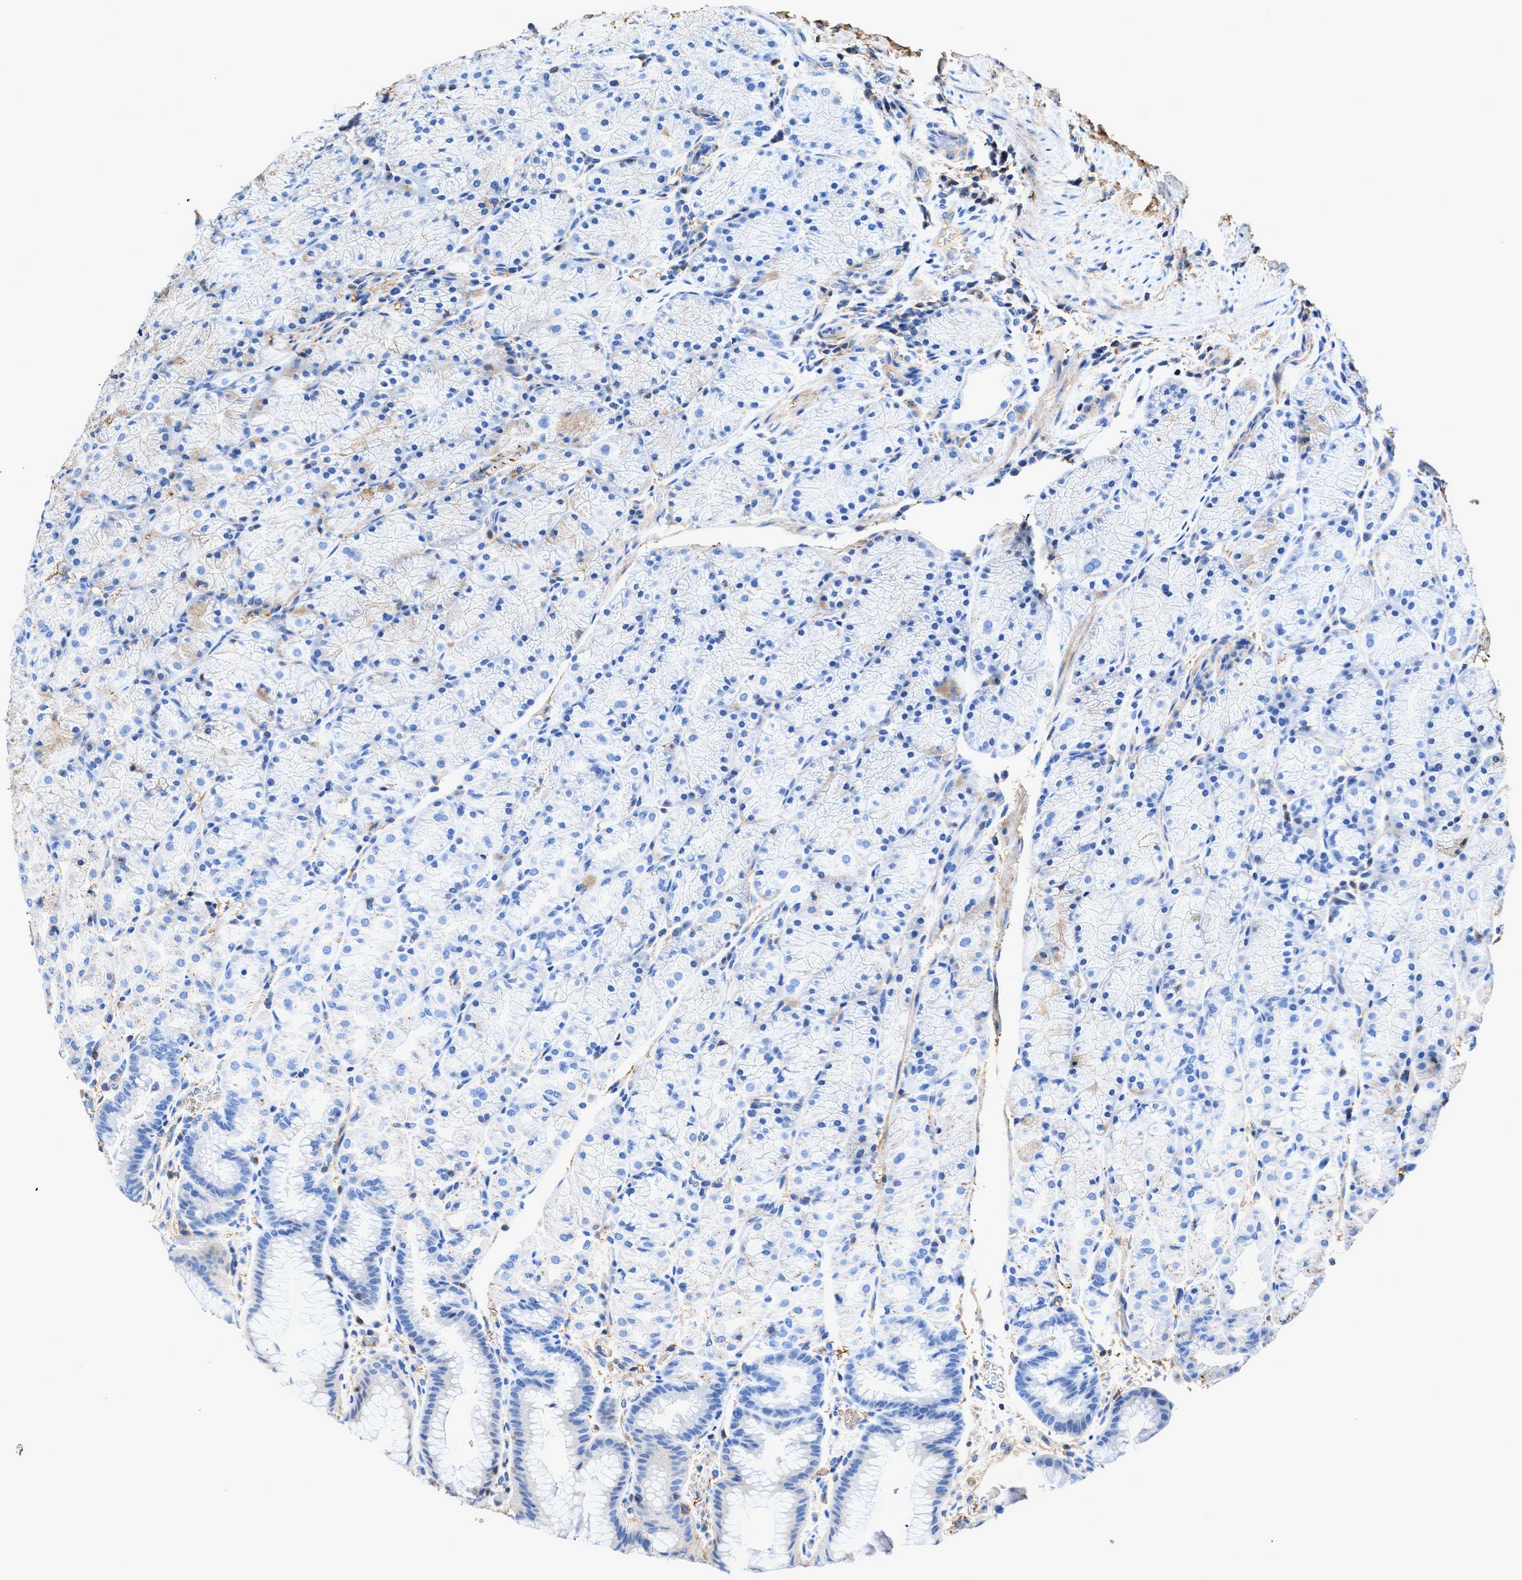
{"staining": {"intensity": "negative", "quantity": "none", "location": "none"}, "tissue": "stomach", "cell_type": "Glandular cells", "image_type": "normal", "snomed": [{"axis": "morphology", "description": "Normal tissue, NOS"}, {"axis": "morphology", "description": "Carcinoid, malignant, NOS"}, {"axis": "topography", "description": "Stomach, upper"}], "caption": "High power microscopy histopathology image of an immunohistochemistry (IHC) photomicrograph of benign stomach, revealing no significant expression in glandular cells.", "gene": "KCNQ4", "patient": {"sex": "male", "age": 39}}